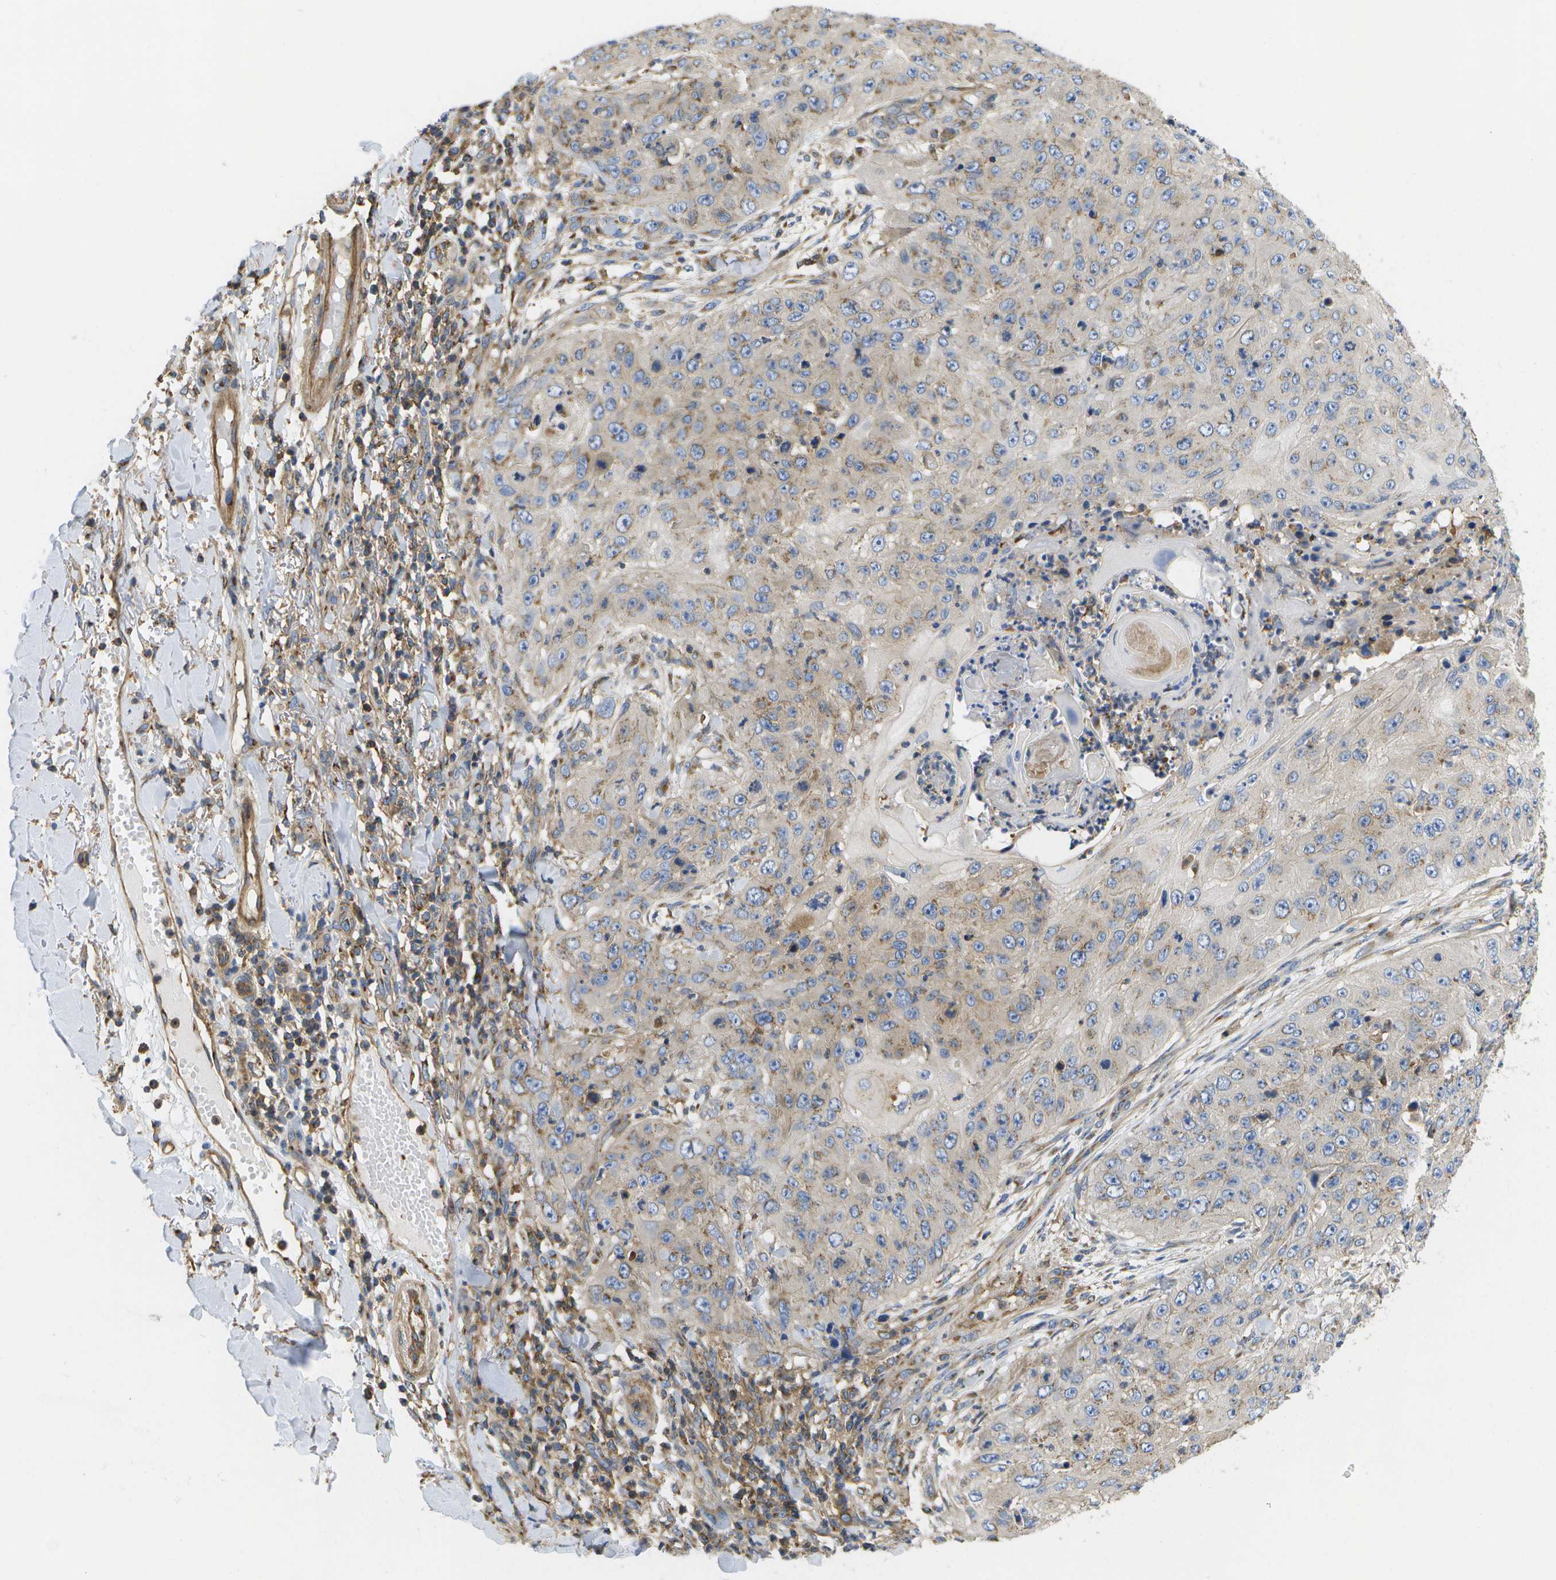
{"staining": {"intensity": "weak", "quantity": ">75%", "location": "cytoplasmic/membranous"}, "tissue": "skin cancer", "cell_type": "Tumor cells", "image_type": "cancer", "snomed": [{"axis": "morphology", "description": "Squamous cell carcinoma, NOS"}, {"axis": "topography", "description": "Skin"}], "caption": "Immunohistochemistry (IHC) (DAB (3,3'-diaminobenzidine)) staining of human skin squamous cell carcinoma reveals weak cytoplasmic/membranous protein expression in about >75% of tumor cells. (brown staining indicates protein expression, while blue staining denotes nuclei).", "gene": "BST2", "patient": {"sex": "female", "age": 80}}